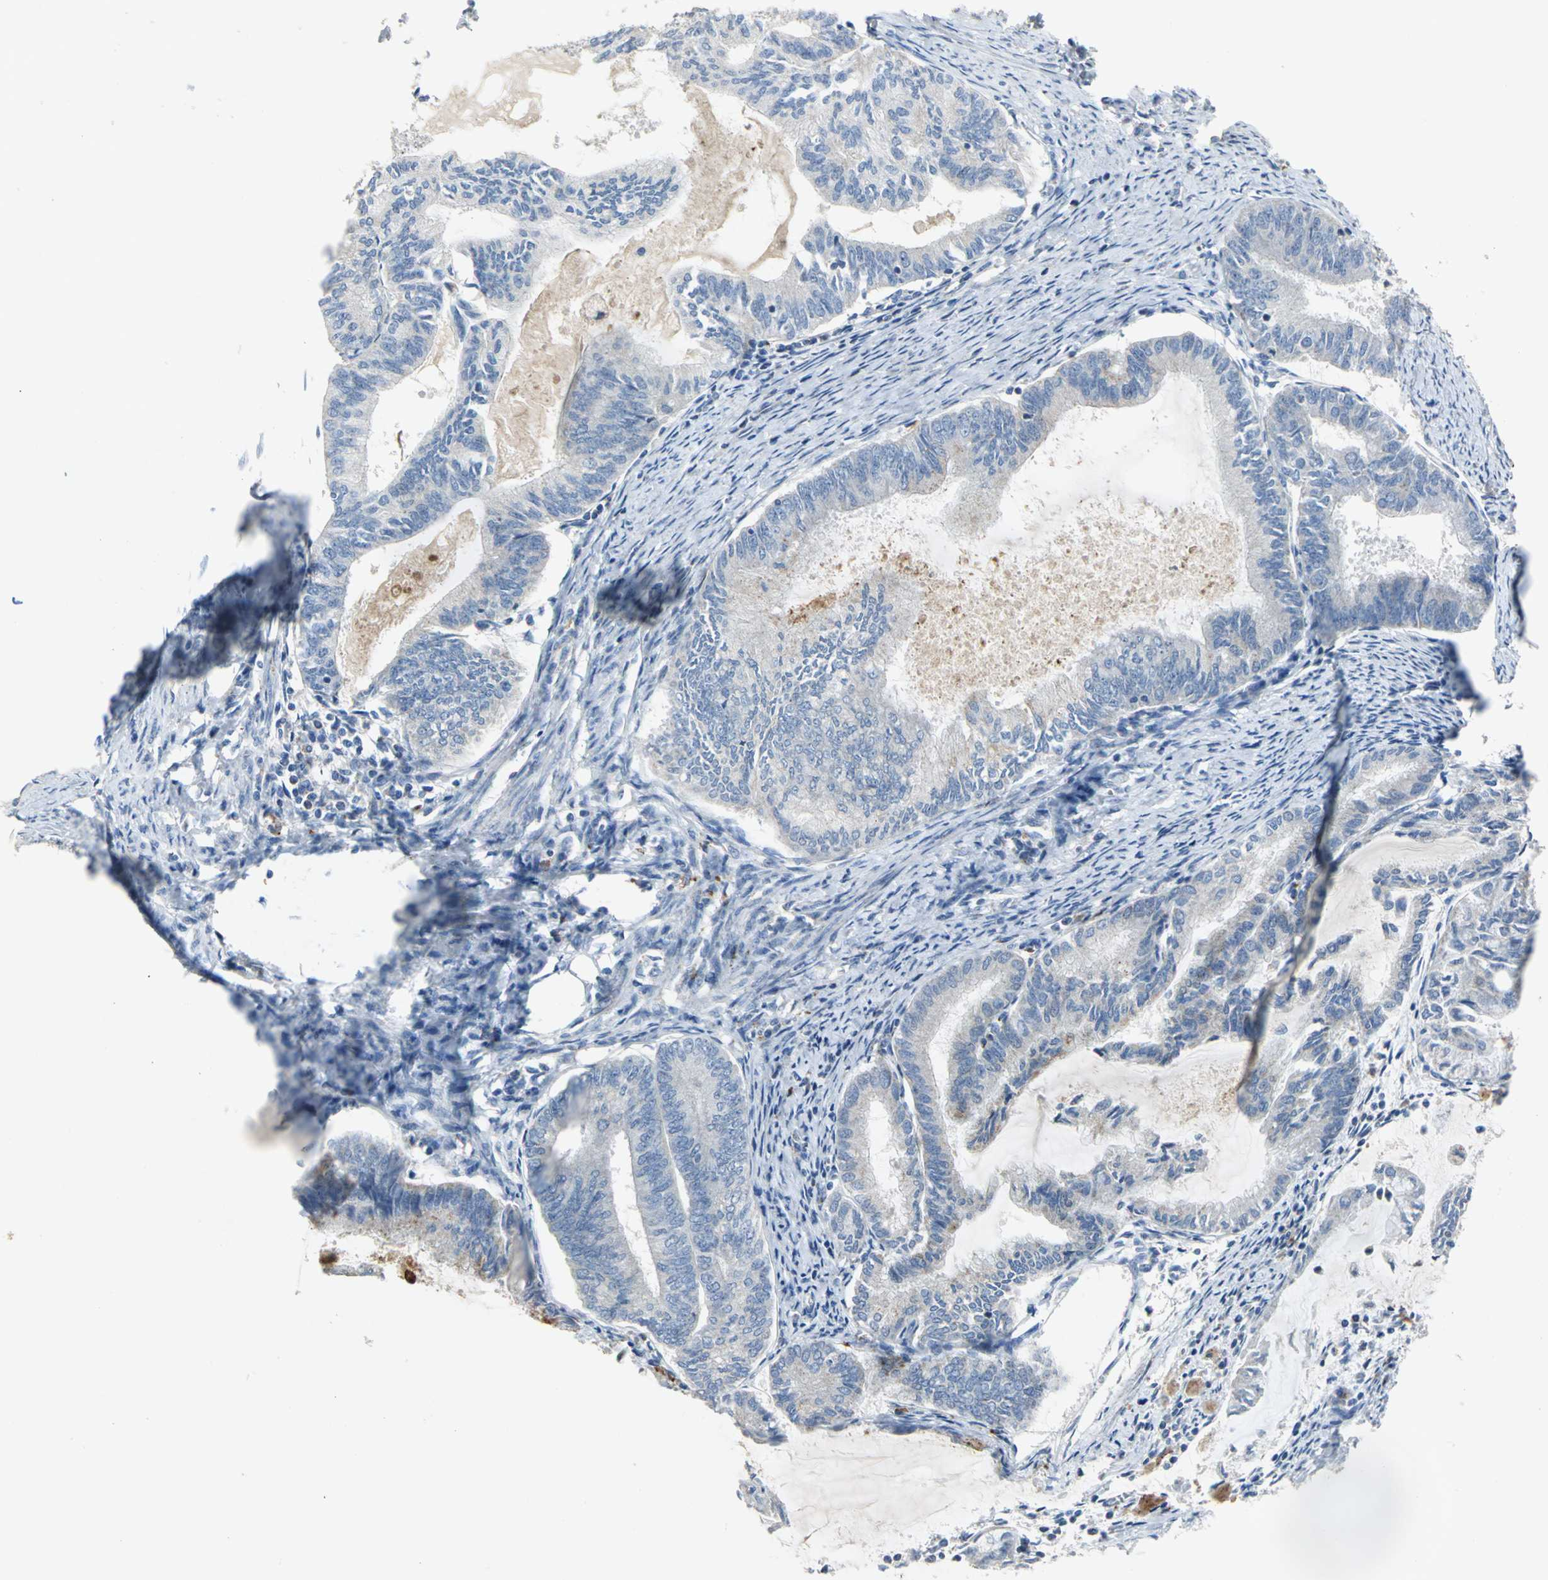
{"staining": {"intensity": "weak", "quantity": "<25%", "location": "cytoplasmic/membranous"}, "tissue": "endometrial cancer", "cell_type": "Tumor cells", "image_type": "cancer", "snomed": [{"axis": "morphology", "description": "Adenocarcinoma, NOS"}, {"axis": "topography", "description": "Endometrium"}], "caption": "Tumor cells show no significant positivity in adenocarcinoma (endometrial).", "gene": "SPPL2B", "patient": {"sex": "female", "age": 86}}